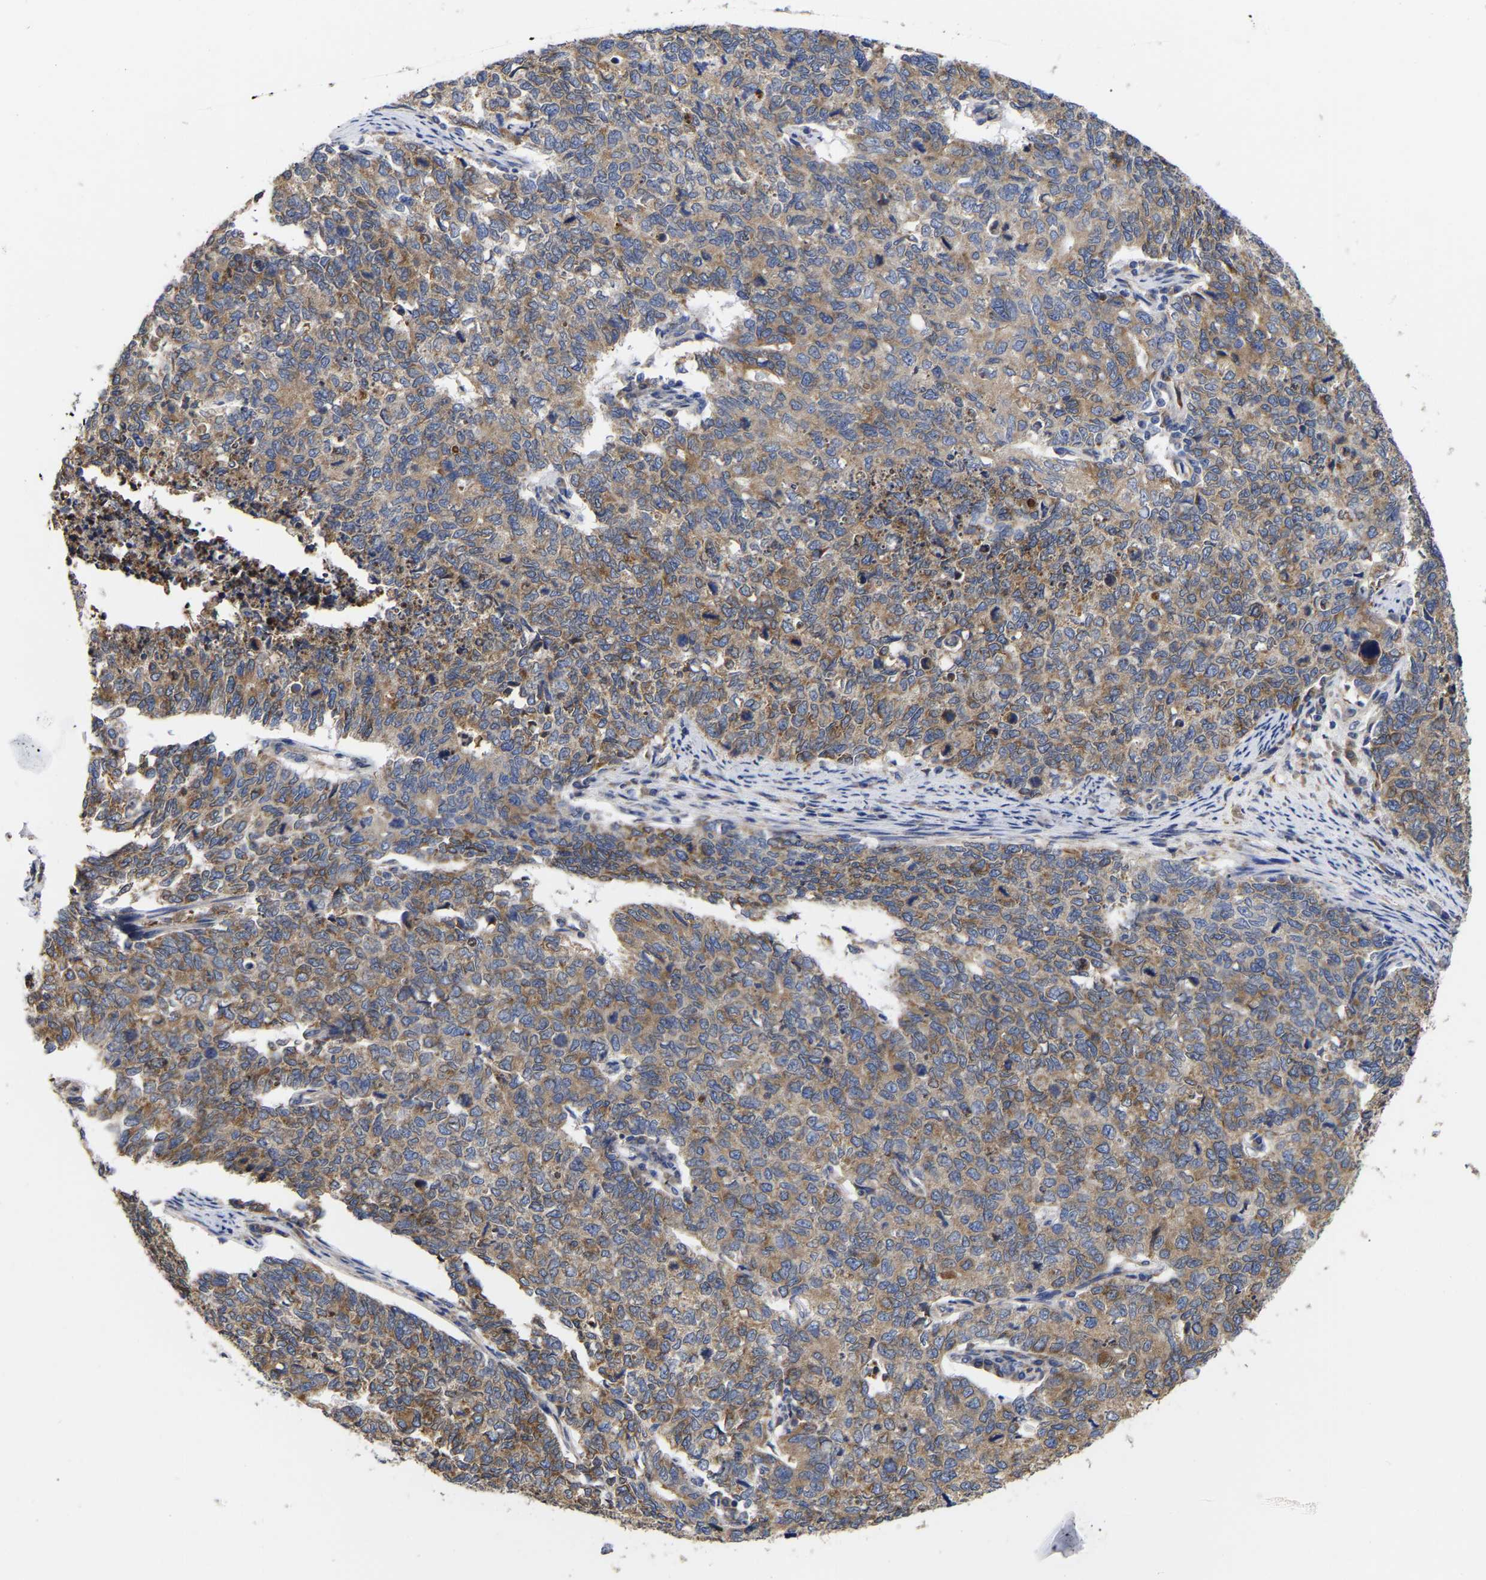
{"staining": {"intensity": "moderate", "quantity": ">75%", "location": "cytoplasmic/membranous"}, "tissue": "cervical cancer", "cell_type": "Tumor cells", "image_type": "cancer", "snomed": [{"axis": "morphology", "description": "Squamous cell carcinoma, NOS"}, {"axis": "topography", "description": "Cervix"}], "caption": "A histopathology image of squamous cell carcinoma (cervical) stained for a protein exhibits moderate cytoplasmic/membranous brown staining in tumor cells.", "gene": "CFAP298", "patient": {"sex": "female", "age": 63}}